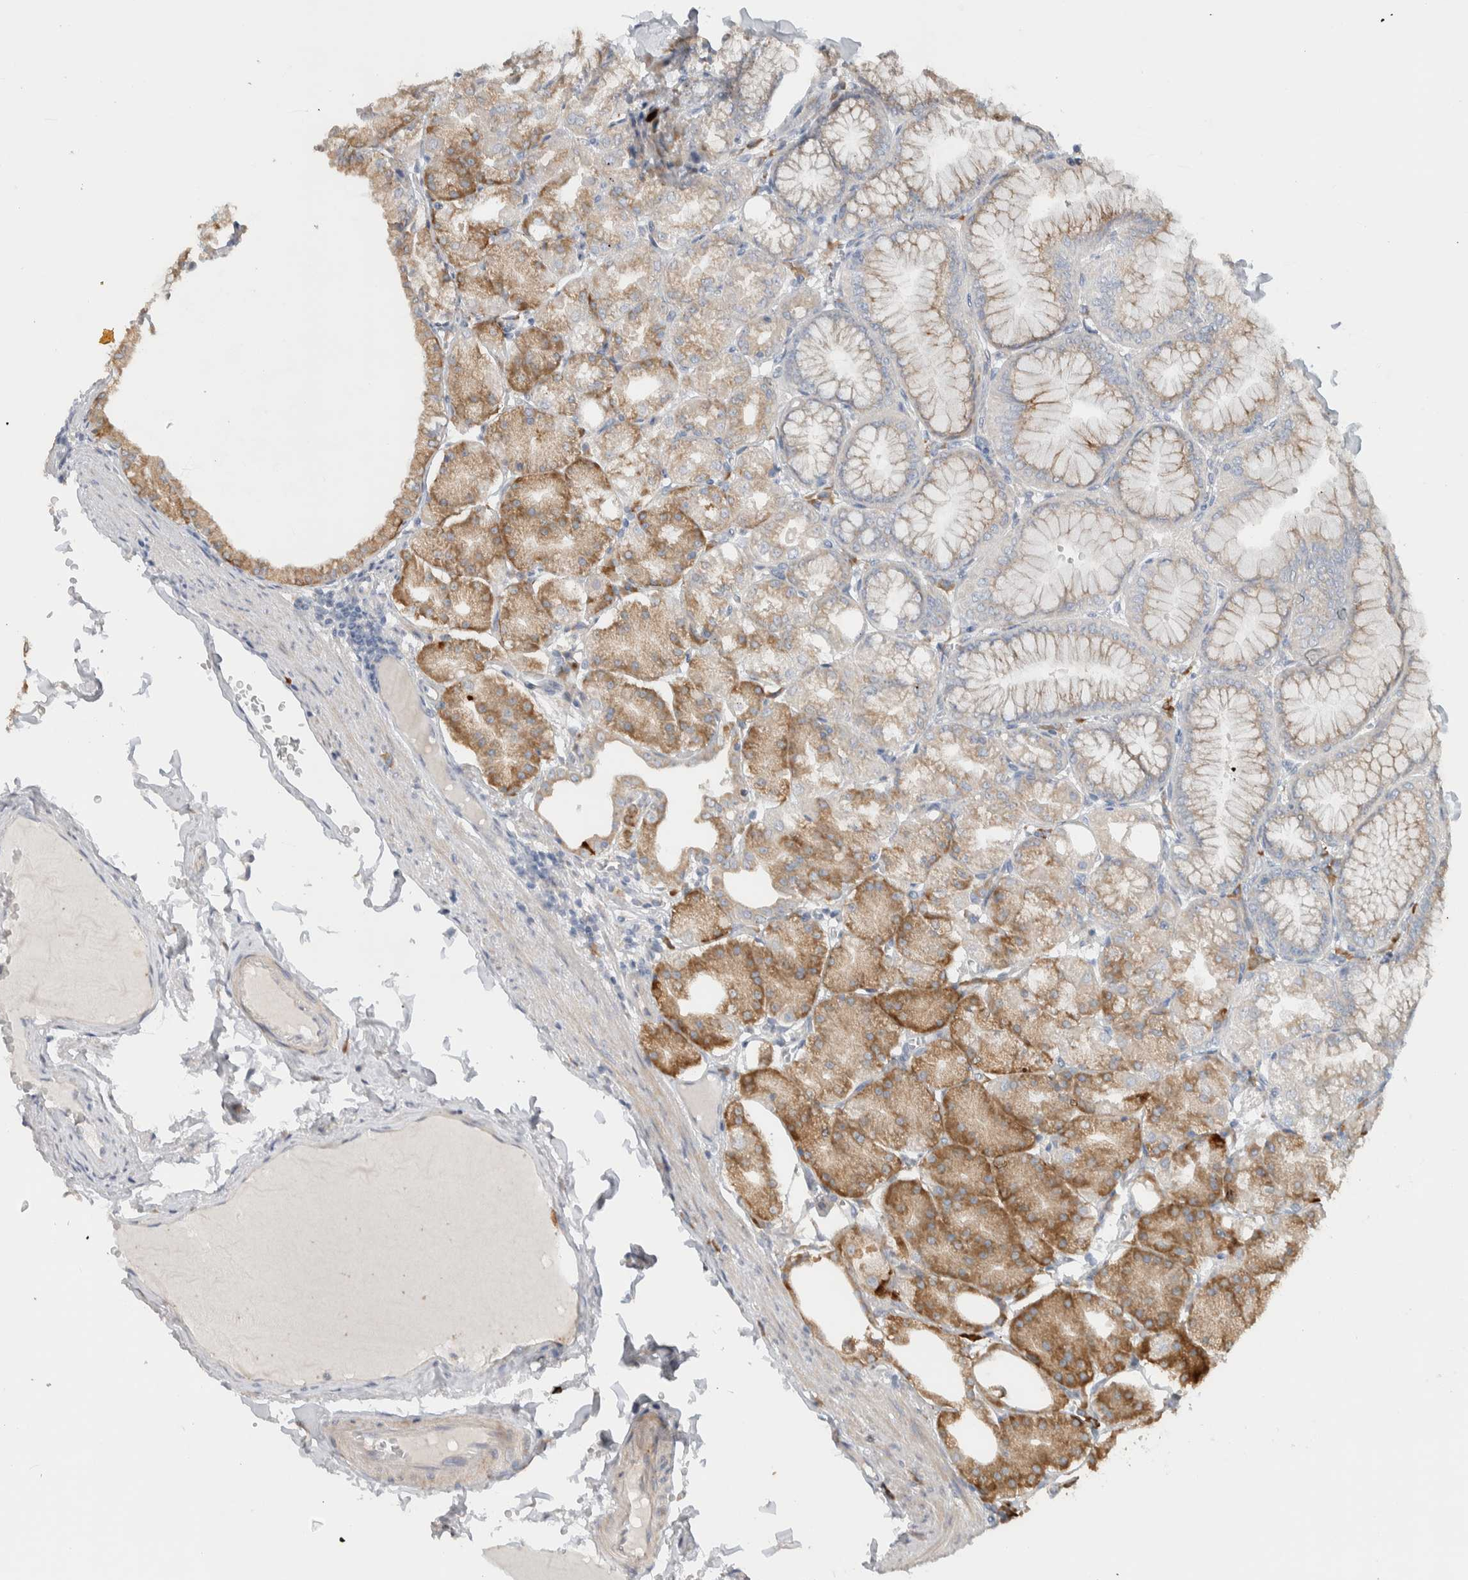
{"staining": {"intensity": "moderate", "quantity": "<25%", "location": "cytoplasmic/membranous"}, "tissue": "stomach", "cell_type": "Glandular cells", "image_type": "normal", "snomed": [{"axis": "morphology", "description": "Normal tissue, NOS"}, {"axis": "topography", "description": "Stomach, lower"}], "caption": "Immunohistochemical staining of benign human stomach demonstrates moderate cytoplasmic/membranous protein positivity in approximately <25% of glandular cells.", "gene": "ADCY8", "patient": {"sex": "male", "age": 71}}